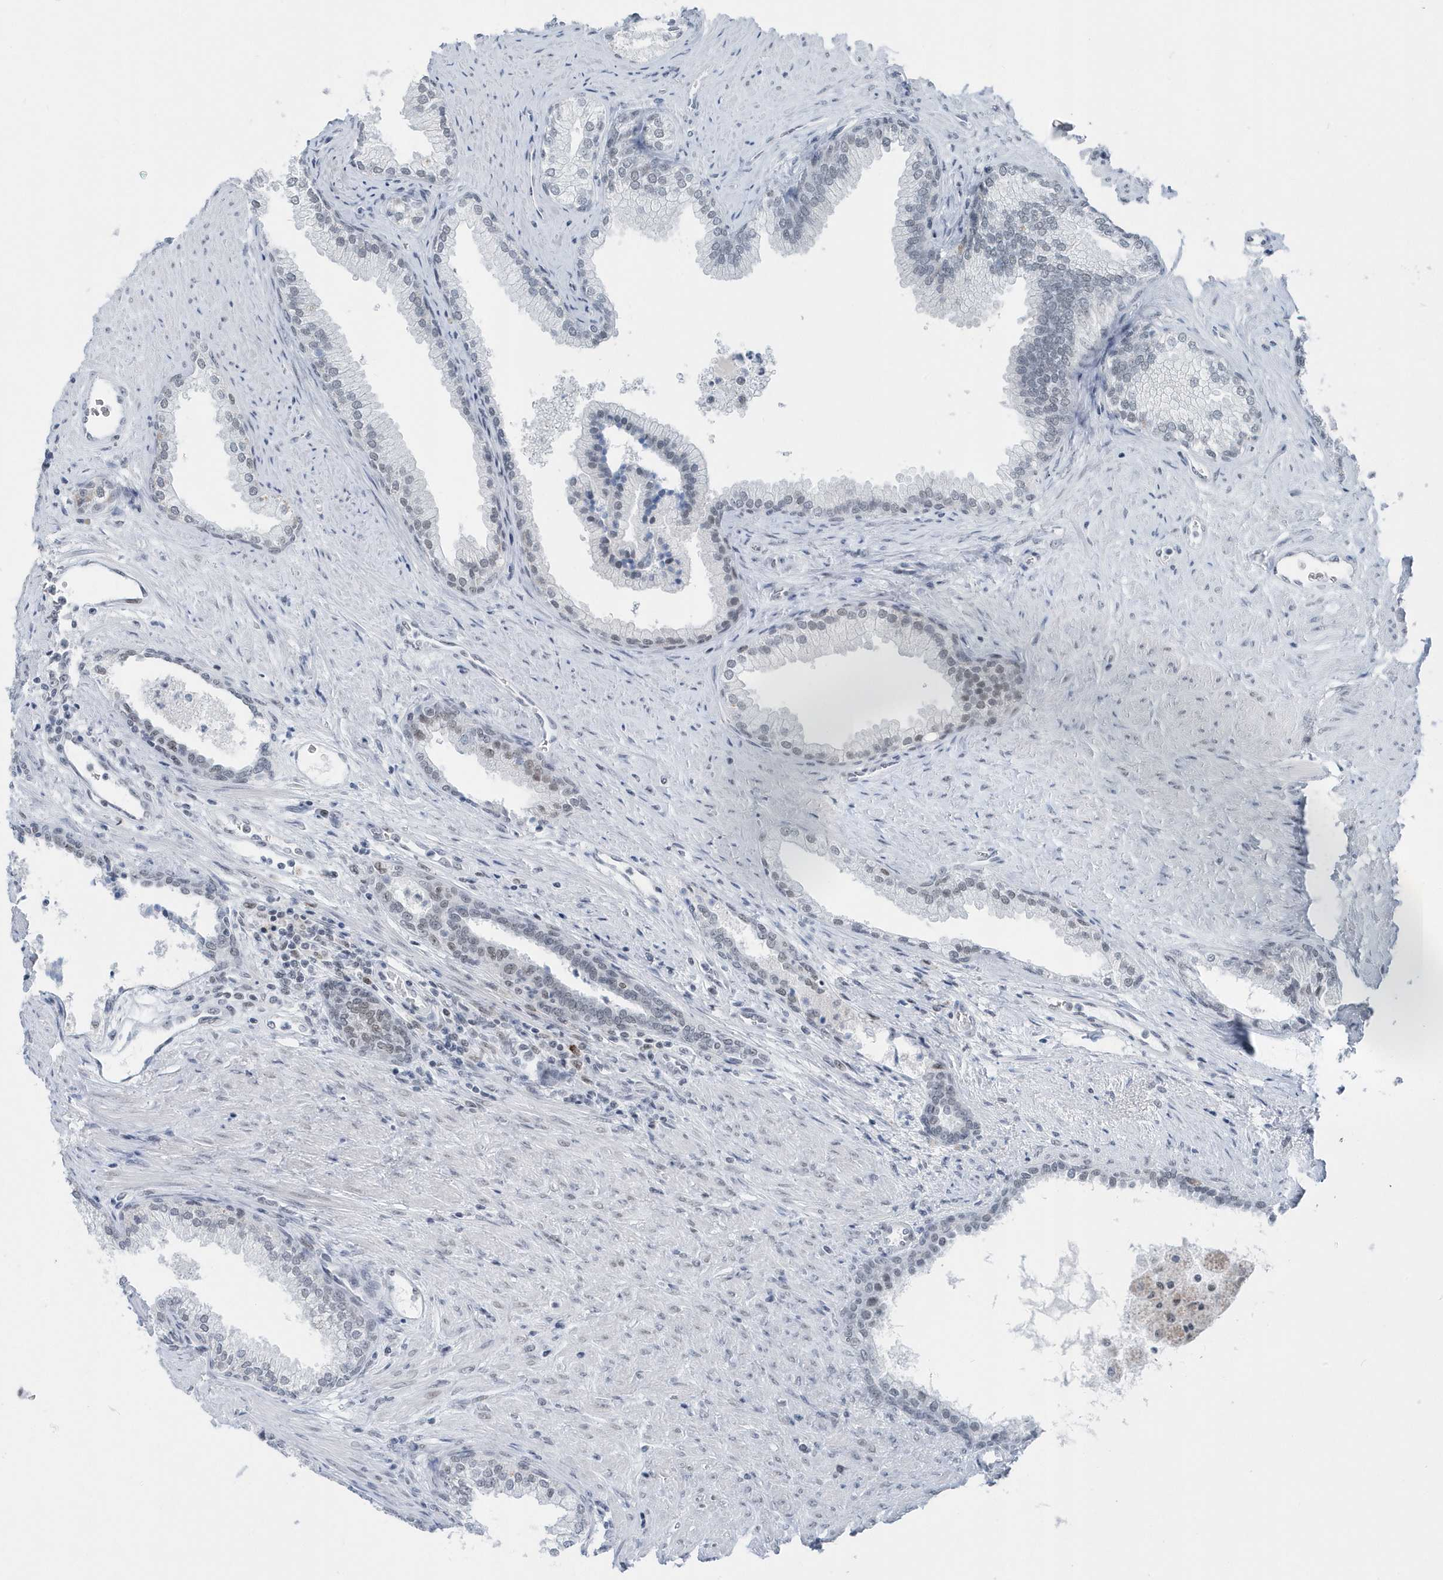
{"staining": {"intensity": "moderate", "quantity": "25%-75%", "location": "nuclear"}, "tissue": "prostate", "cell_type": "Glandular cells", "image_type": "normal", "snomed": [{"axis": "morphology", "description": "Normal tissue, NOS"}, {"axis": "topography", "description": "Prostate"}], "caption": "Brown immunohistochemical staining in benign prostate exhibits moderate nuclear staining in approximately 25%-75% of glandular cells.", "gene": "FIP1L1", "patient": {"sex": "male", "age": 76}}